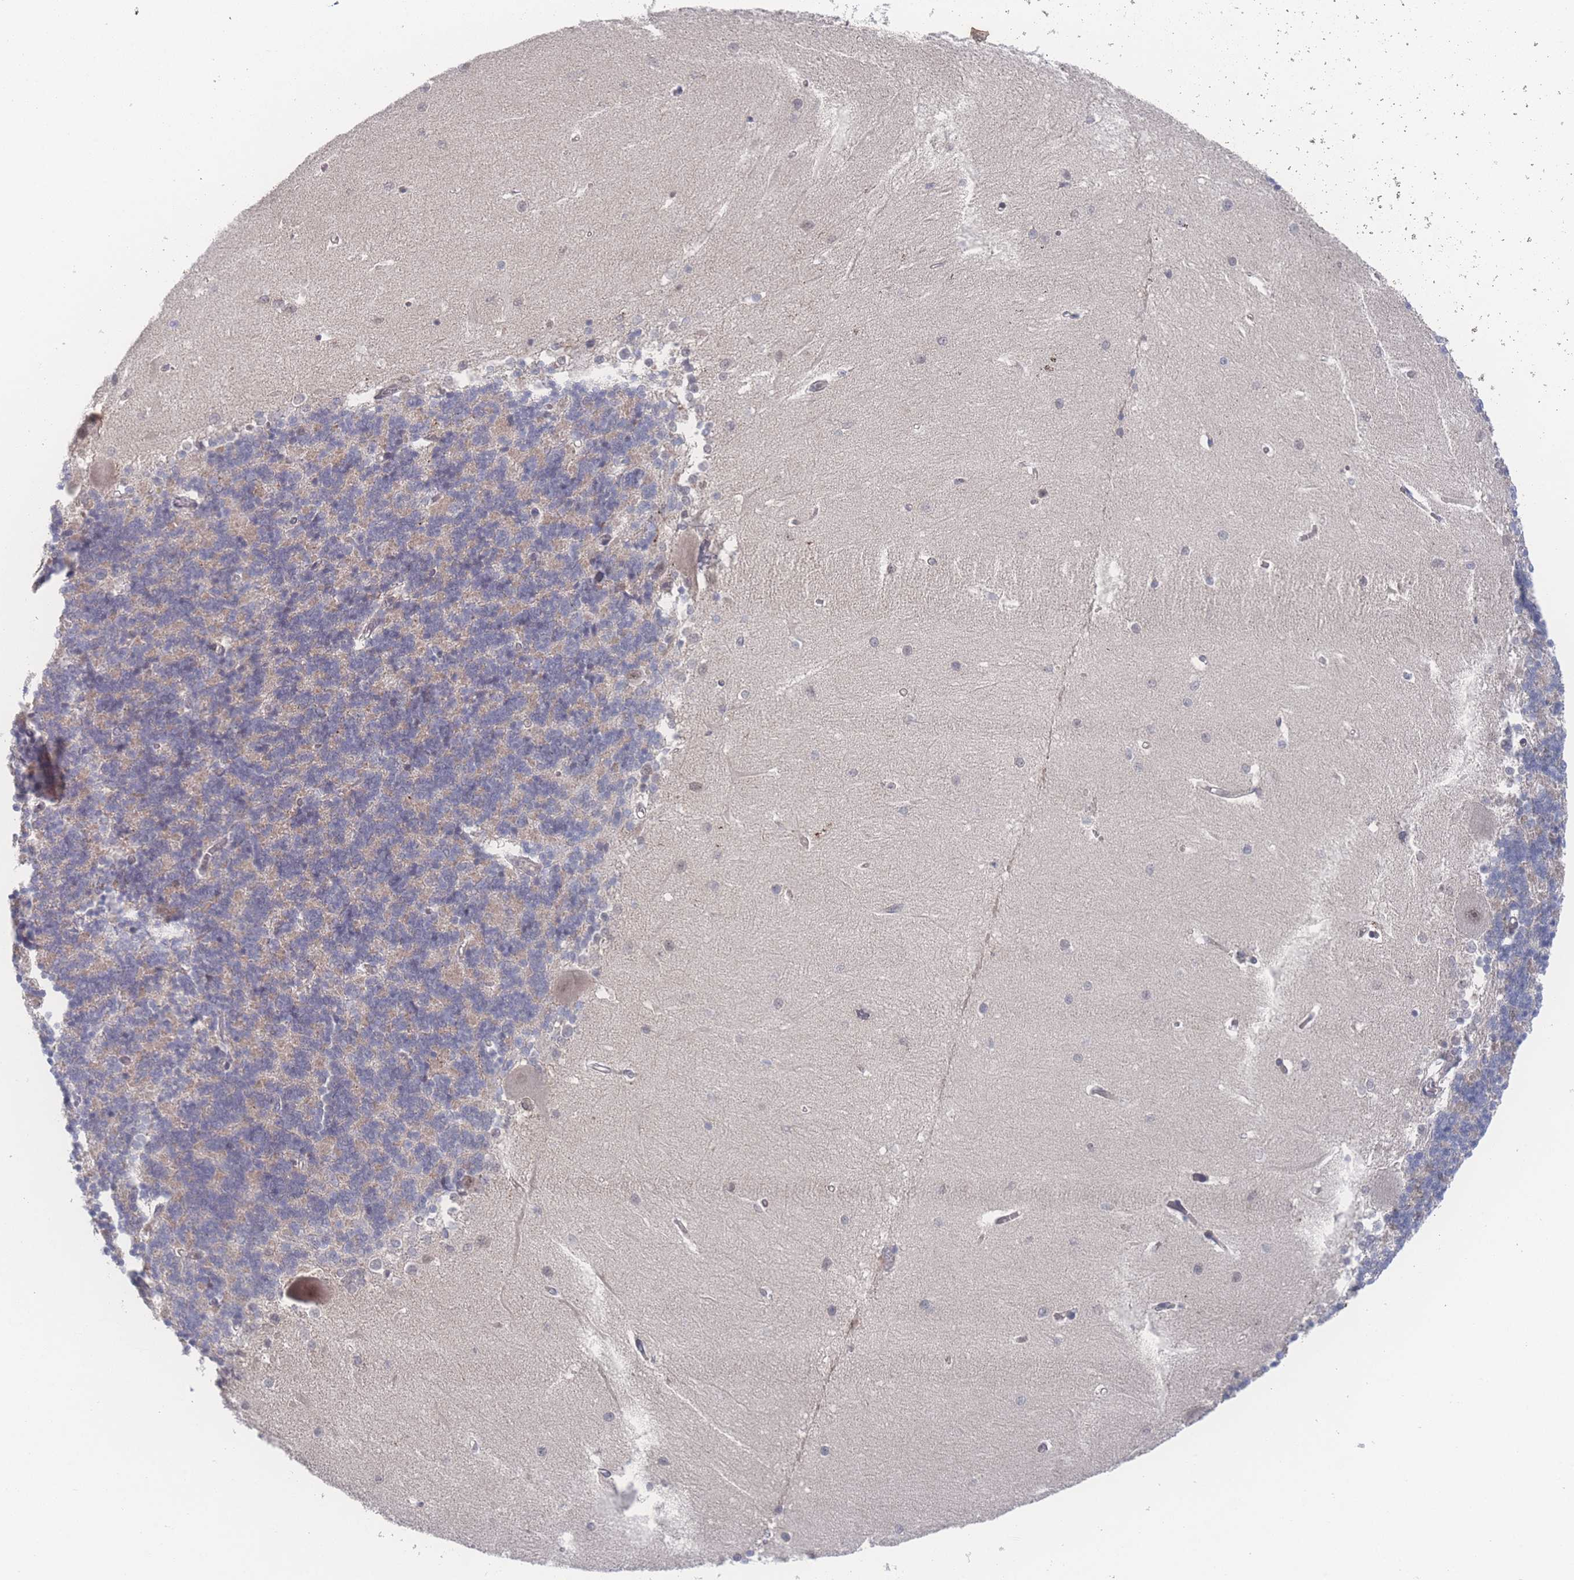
{"staining": {"intensity": "negative", "quantity": "none", "location": "none"}, "tissue": "cerebellum", "cell_type": "Cells in granular layer", "image_type": "normal", "snomed": [{"axis": "morphology", "description": "Normal tissue, NOS"}, {"axis": "topography", "description": "Cerebellum"}], "caption": "This is a micrograph of immunohistochemistry staining of normal cerebellum, which shows no positivity in cells in granular layer. (Immunohistochemistry (ihc), brightfield microscopy, high magnification).", "gene": "NBEAL1", "patient": {"sex": "male", "age": 37}}